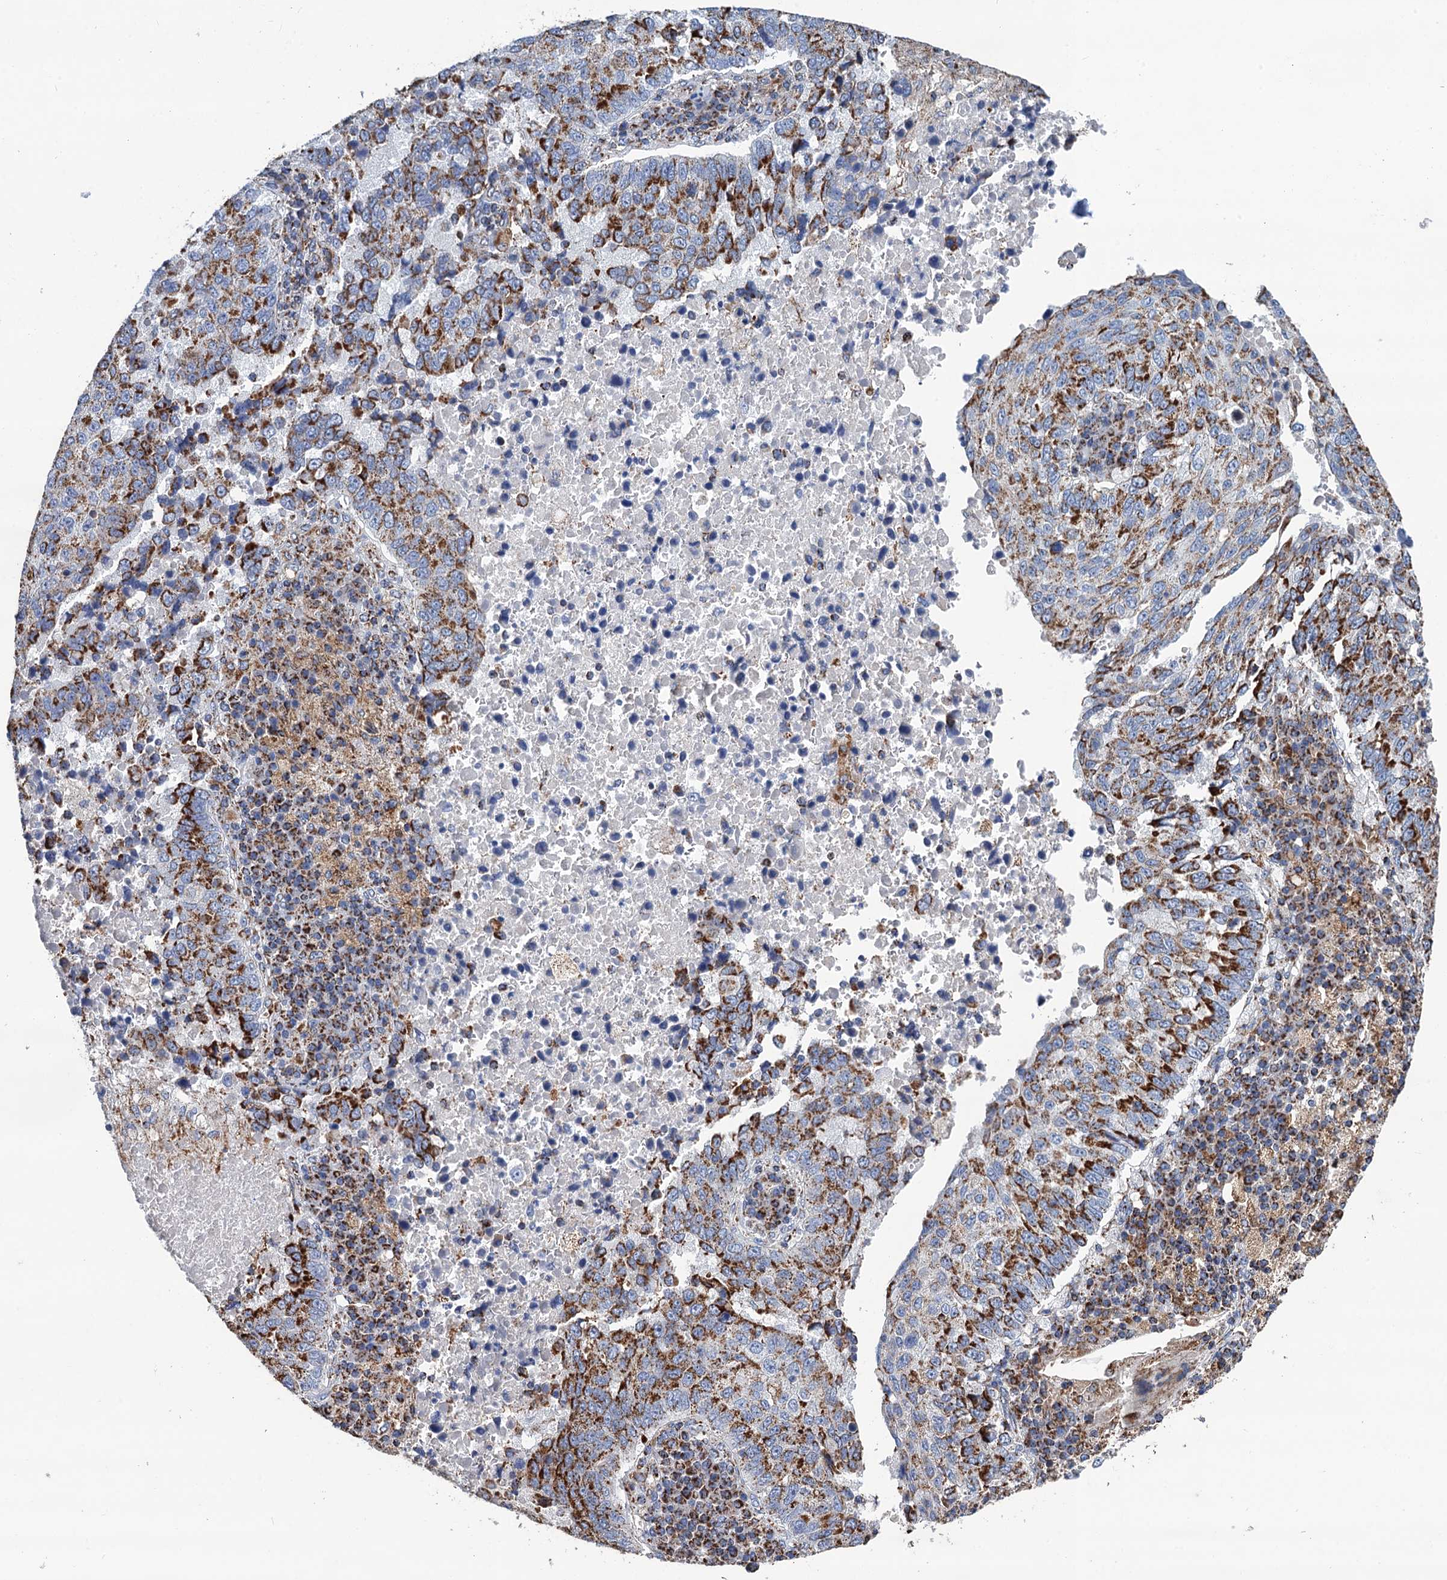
{"staining": {"intensity": "strong", "quantity": ">75%", "location": "cytoplasmic/membranous"}, "tissue": "lung cancer", "cell_type": "Tumor cells", "image_type": "cancer", "snomed": [{"axis": "morphology", "description": "Squamous cell carcinoma, NOS"}, {"axis": "topography", "description": "Lung"}], "caption": "There is high levels of strong cytoplasmic/membranous expression in tumor cells of lung cancer (squamous cell carcinoma), as demonstrated by immunohistochemical staining (brown color).", "gene": "IVD", "patient": {"sex": "male", "age": 73}}